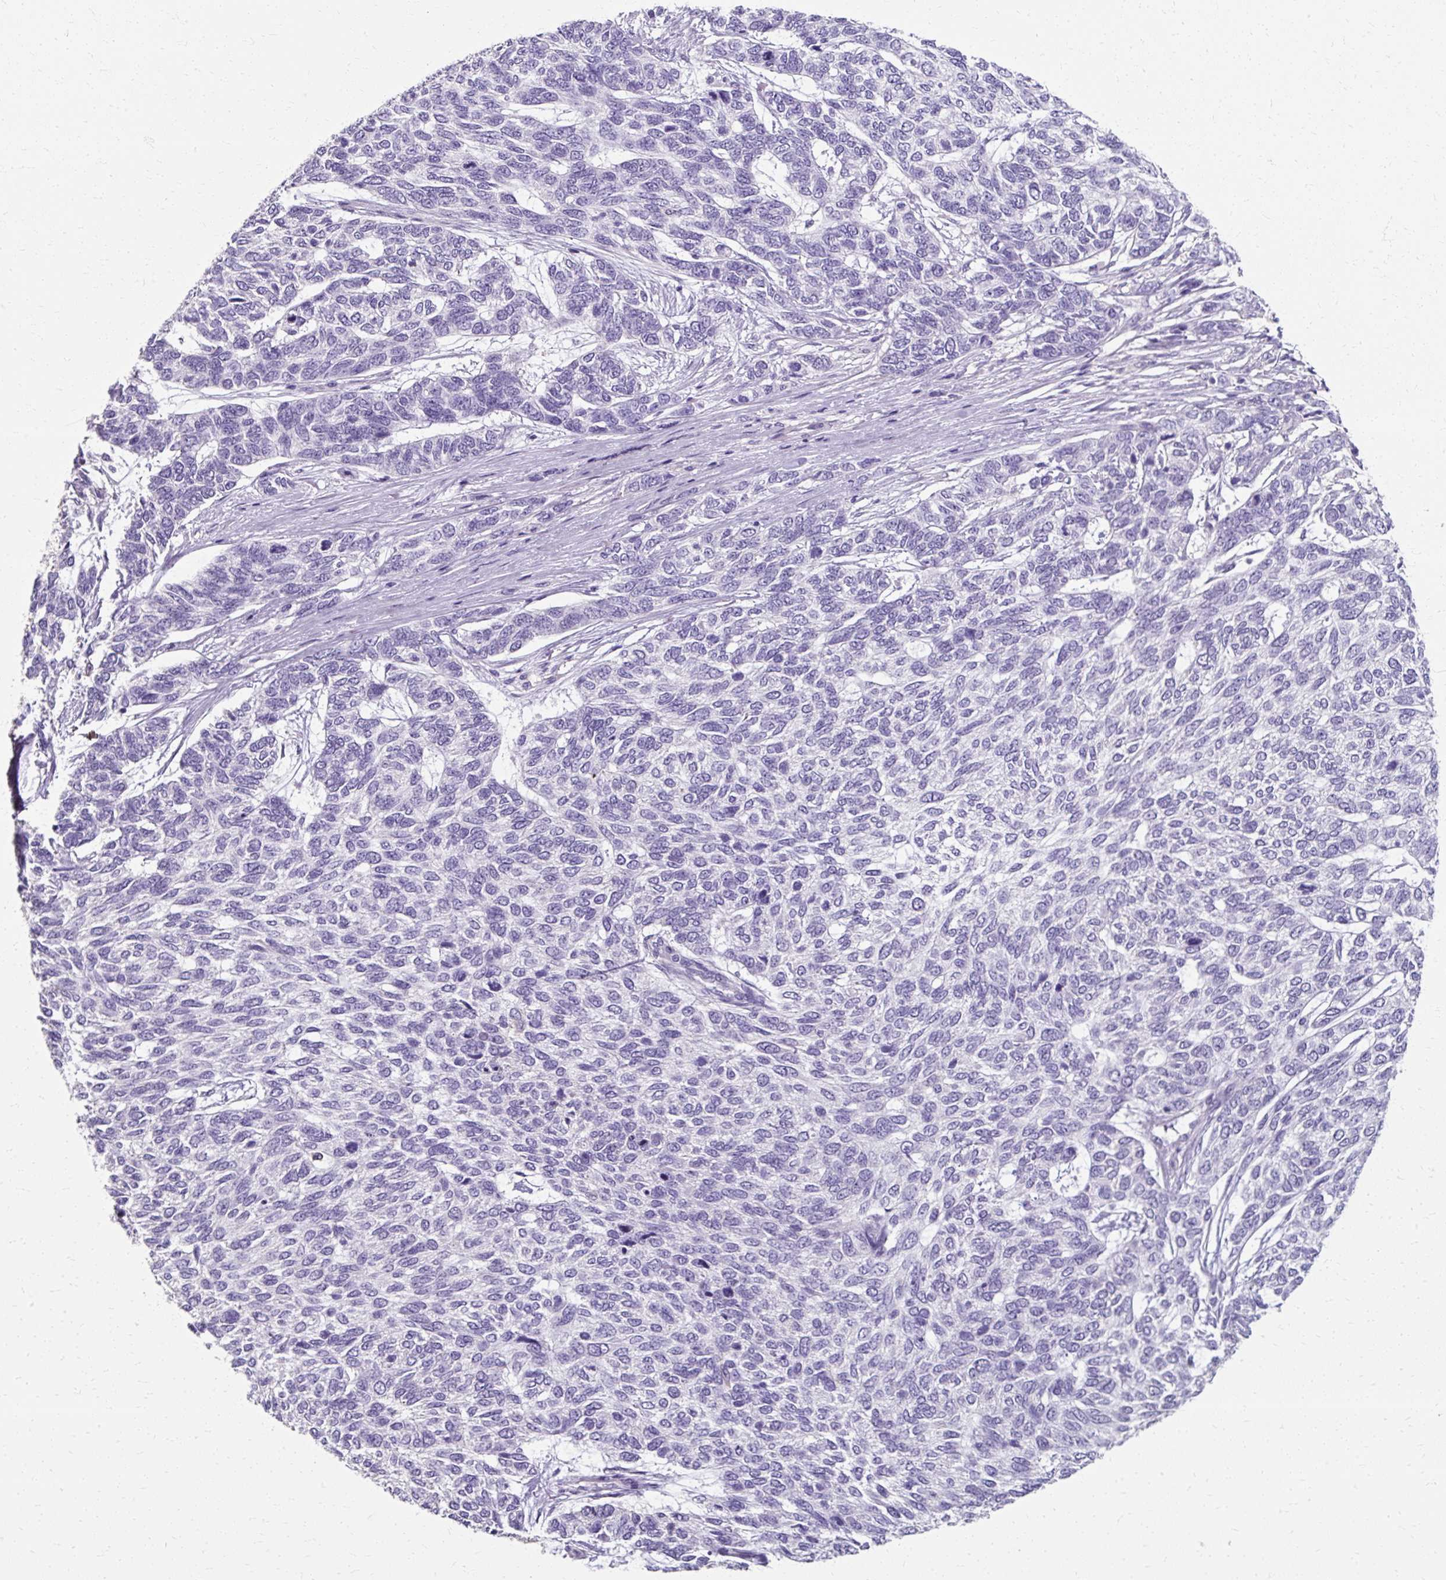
{"staining": {"intensity": "negative", "quantity": "none", "location": "none"}, "tissue": "skin cancer", "cell_type": "Tumor cells", "image_type": "cancer", "snomed": [{"axis": "morphology", "description": "Basal cell carcinoma"}, {"axis": "topography", "description": "Skin"}], "caption": "Image shows no significant protein positivity in tumor cells of skin cancer (basal cell carcinoma).", "gene": "KLHL24", "patient": {"sex": "female", "age": 65}}